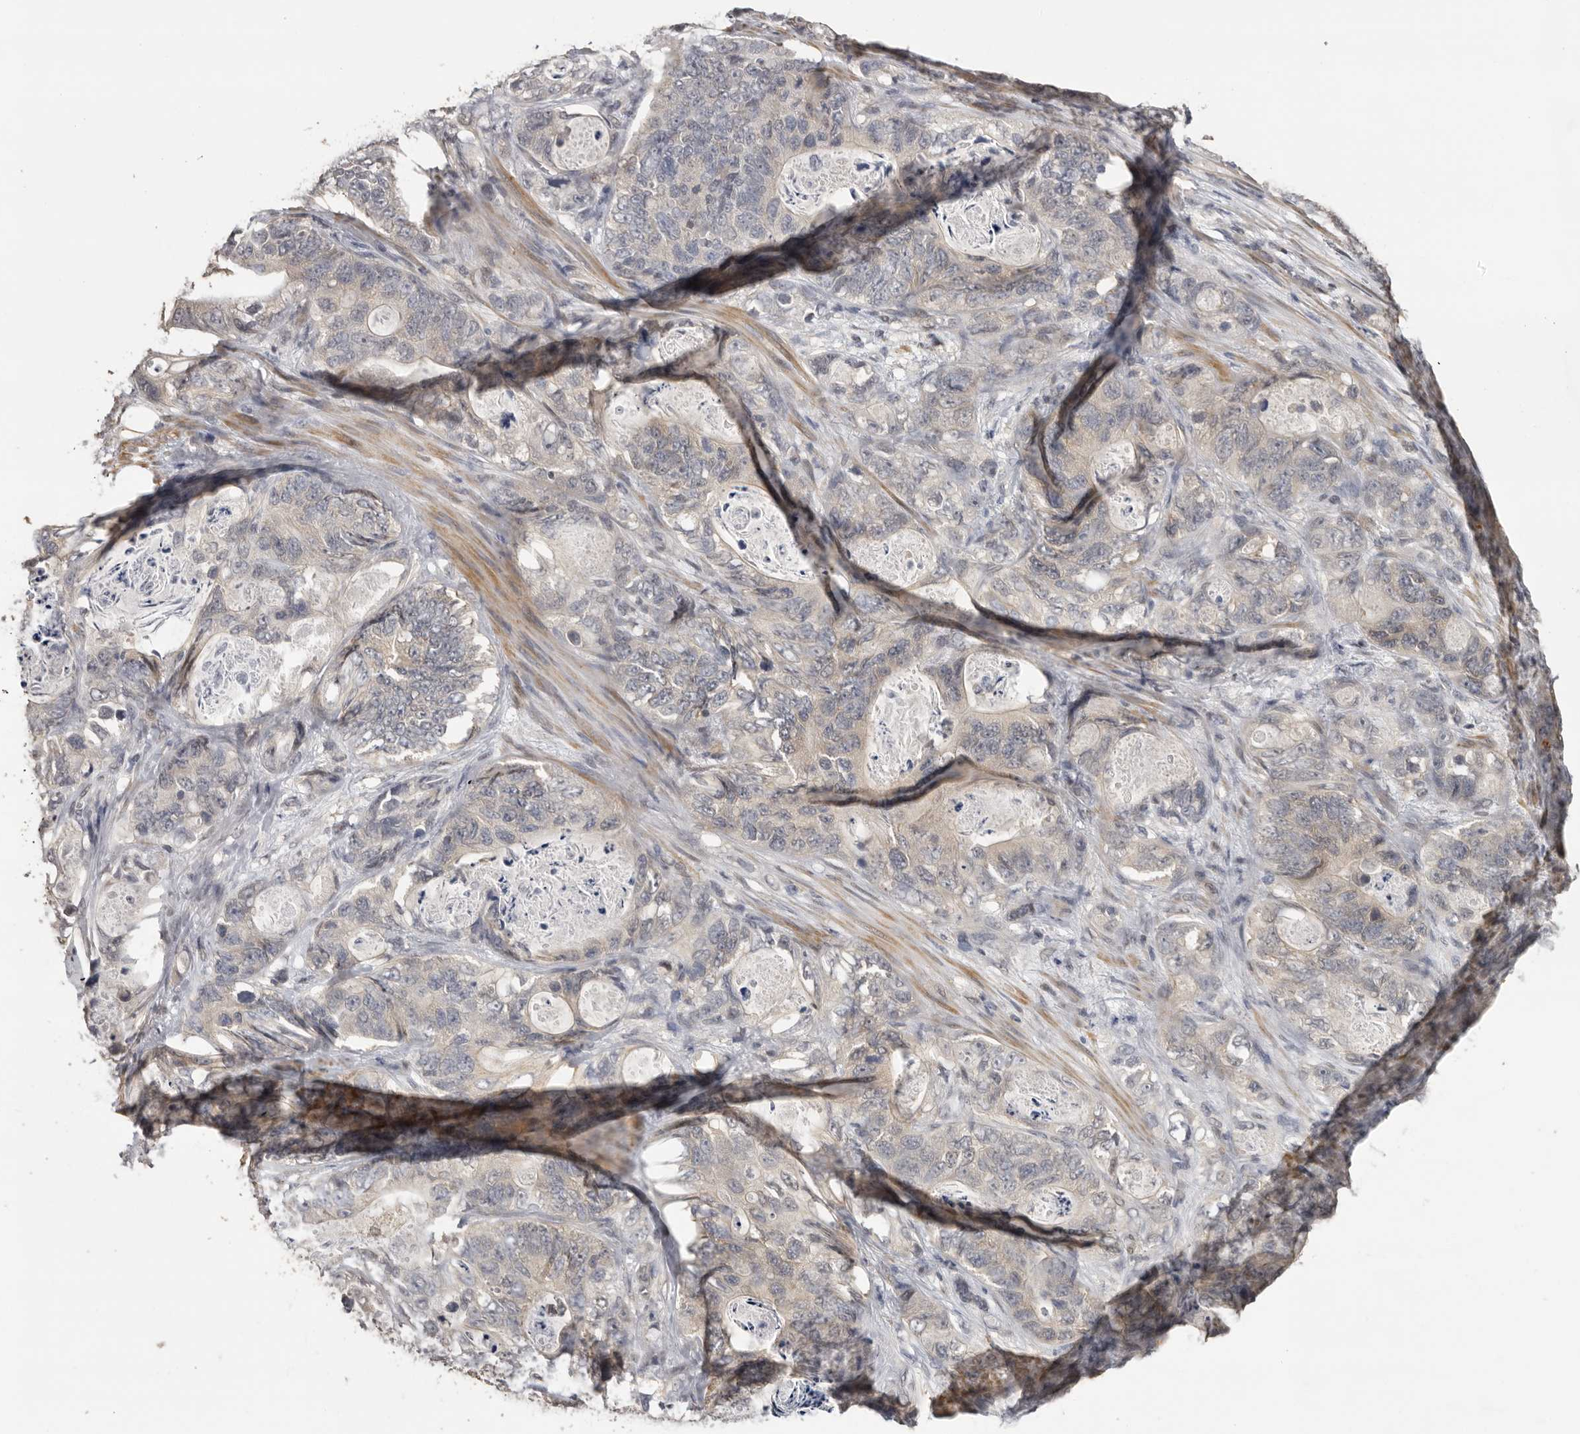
{"staining": {"intensity": "weak", "quantity": "<25%", "location": "cytoplasmic/membranous"}, "tissue": "stomach cancer", "cell_type": "Tumor cells", "image_type": "cancer", "snomed": [{"axis": "morphology", "description": "Normal tissue, NOS"}, {"axis": "morphology", "description": "Adenocarcinoma, NOS"}, {"axis": "topography", "description": "Stomach"}], "caption": "Histopathology image shows no protein positivity in tumor cells of stomach adenocarcinoma tissue.", "gene": "KIF2B", "patient": {"sex": "female", "age": 89}}